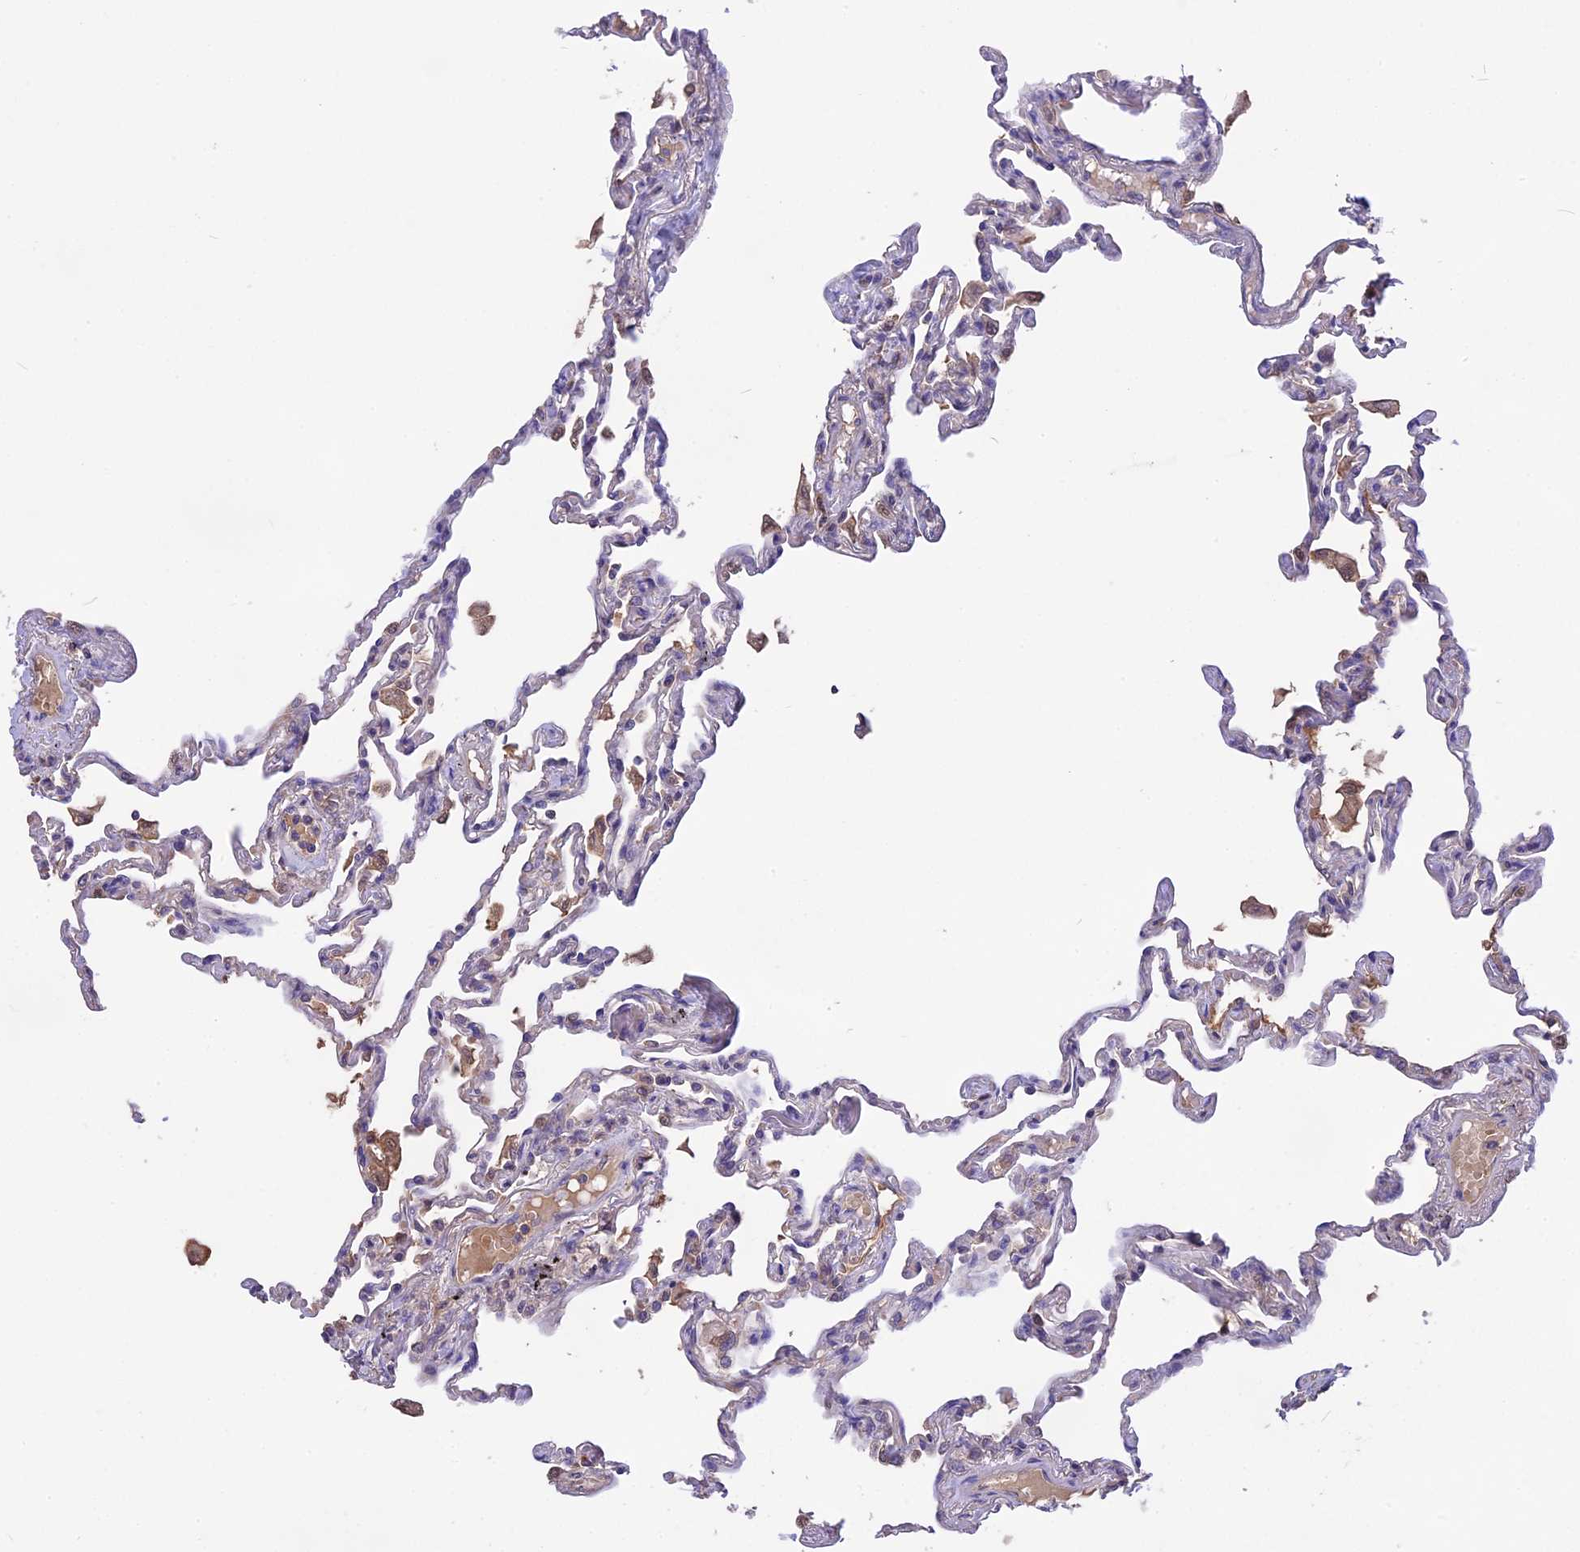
{"staining": {"intensity": "negative", "quantity": "none", "location": "none"}, "tissue": "lung", "cell_type": "Alveolar cells", "image_type": "normal", "snomed": [{"axis": "morphology", "description": "Normal tissue, NOS"}, {"axis": "topography", "description": "Lung"}], "caption": "The photomicrograph exhibits no significant positivity in alveolar cells of lung. (DAB immunohistochemistry (IHC) visualized using brightfield microscopy, high magnification).", "gene": "NUDT8", "patient": {"sex": "female", "age": 67}}